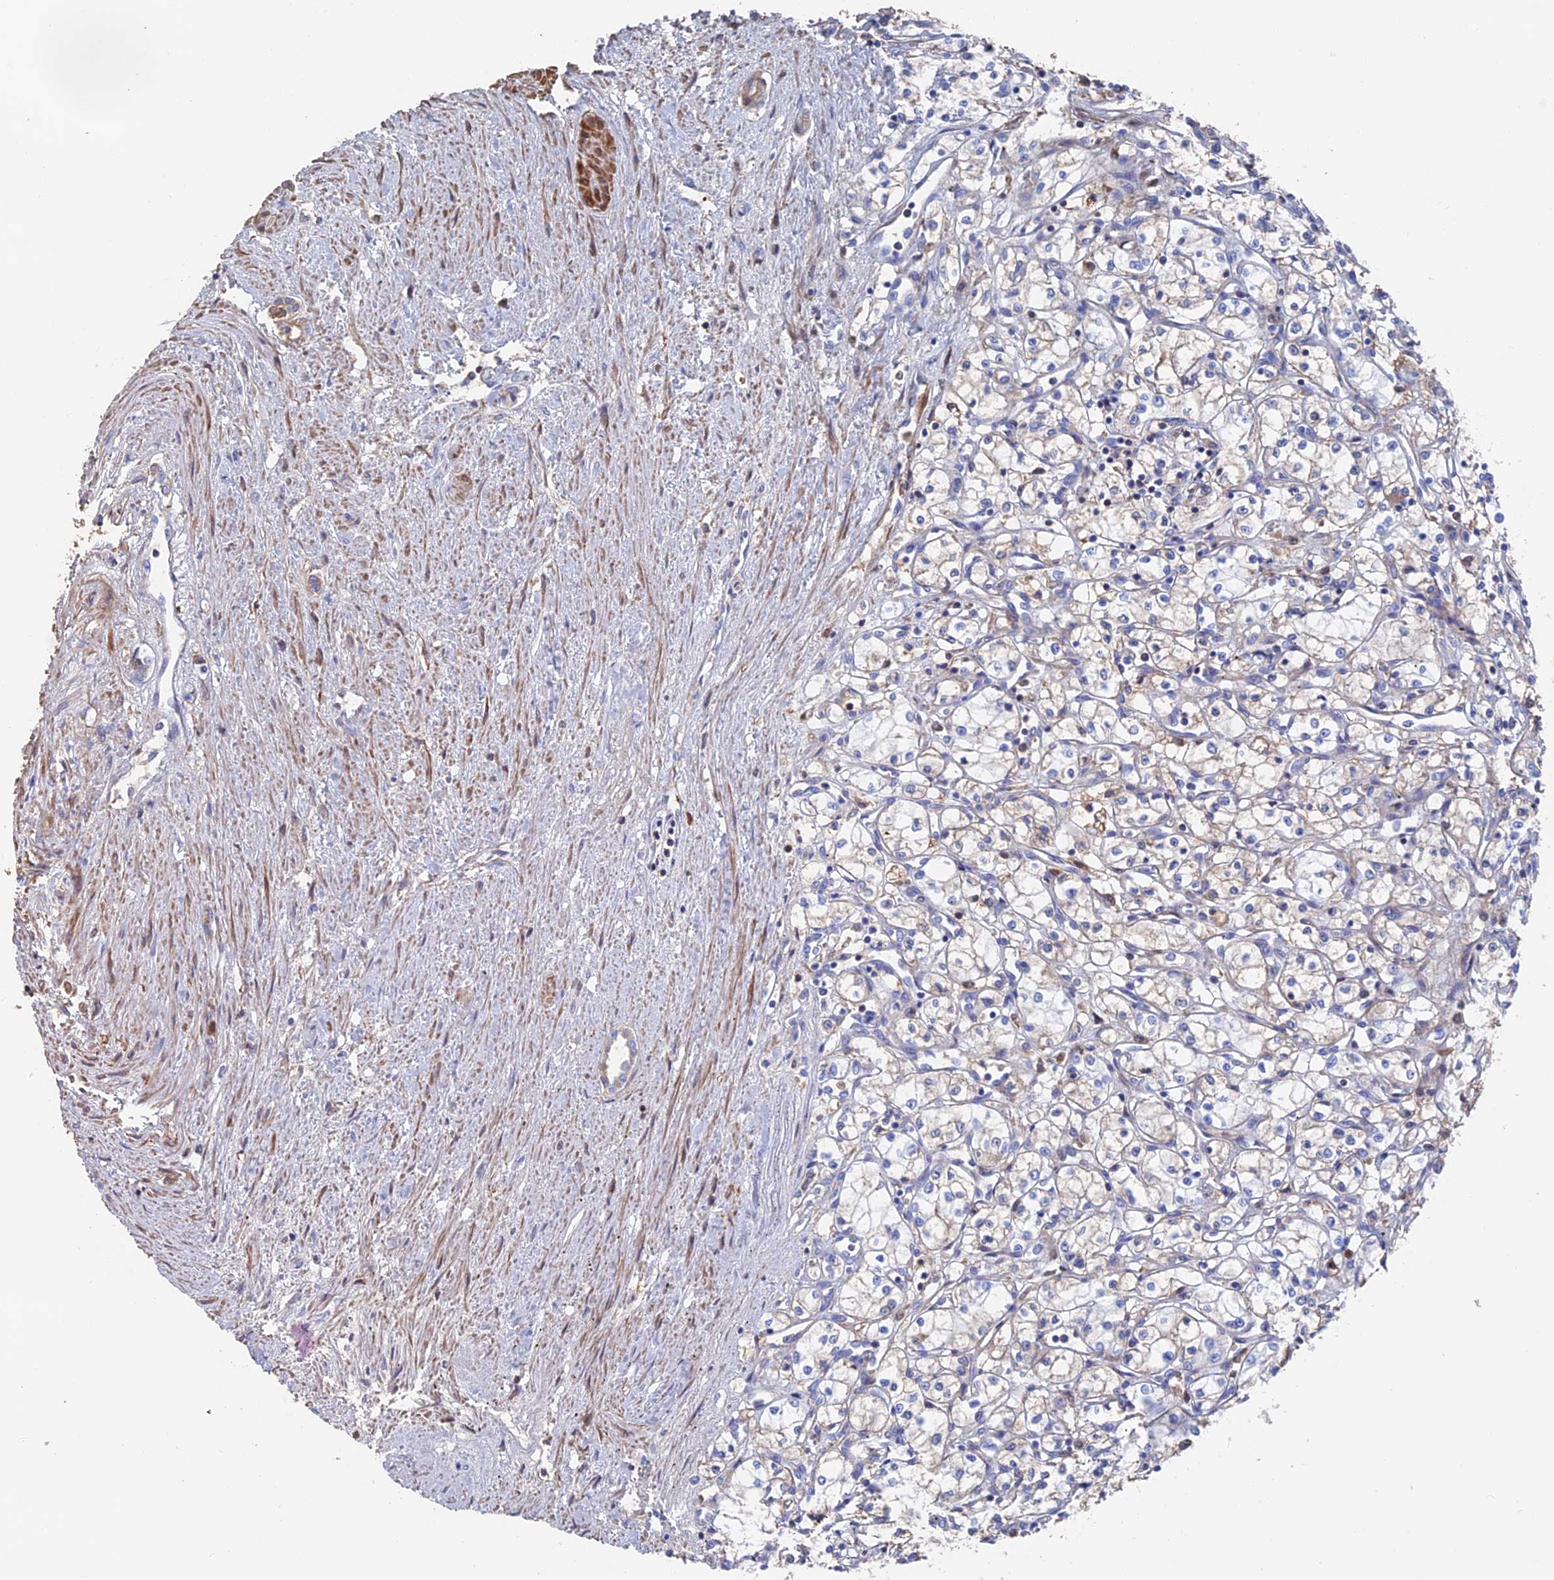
{"staining": {"intensity": "negative", "quantity": "none", "location": "none"}, "tissue": "renal cancer", "cell_type": "Tumor cells", "image_type": "cancer", "snomed": [{"axis": "morphology", "description": "Adenocarcinoma, NOS"}, {"axis": "topography", "description": "Kidney"}], "caption": "This is an immunohistochemistry photomicrograph of renal cancer (adenocarcinoma). There is no positivity in tumor cells.", "gene": "HPF1", "patient": {"sex": "male", "age": 59}}